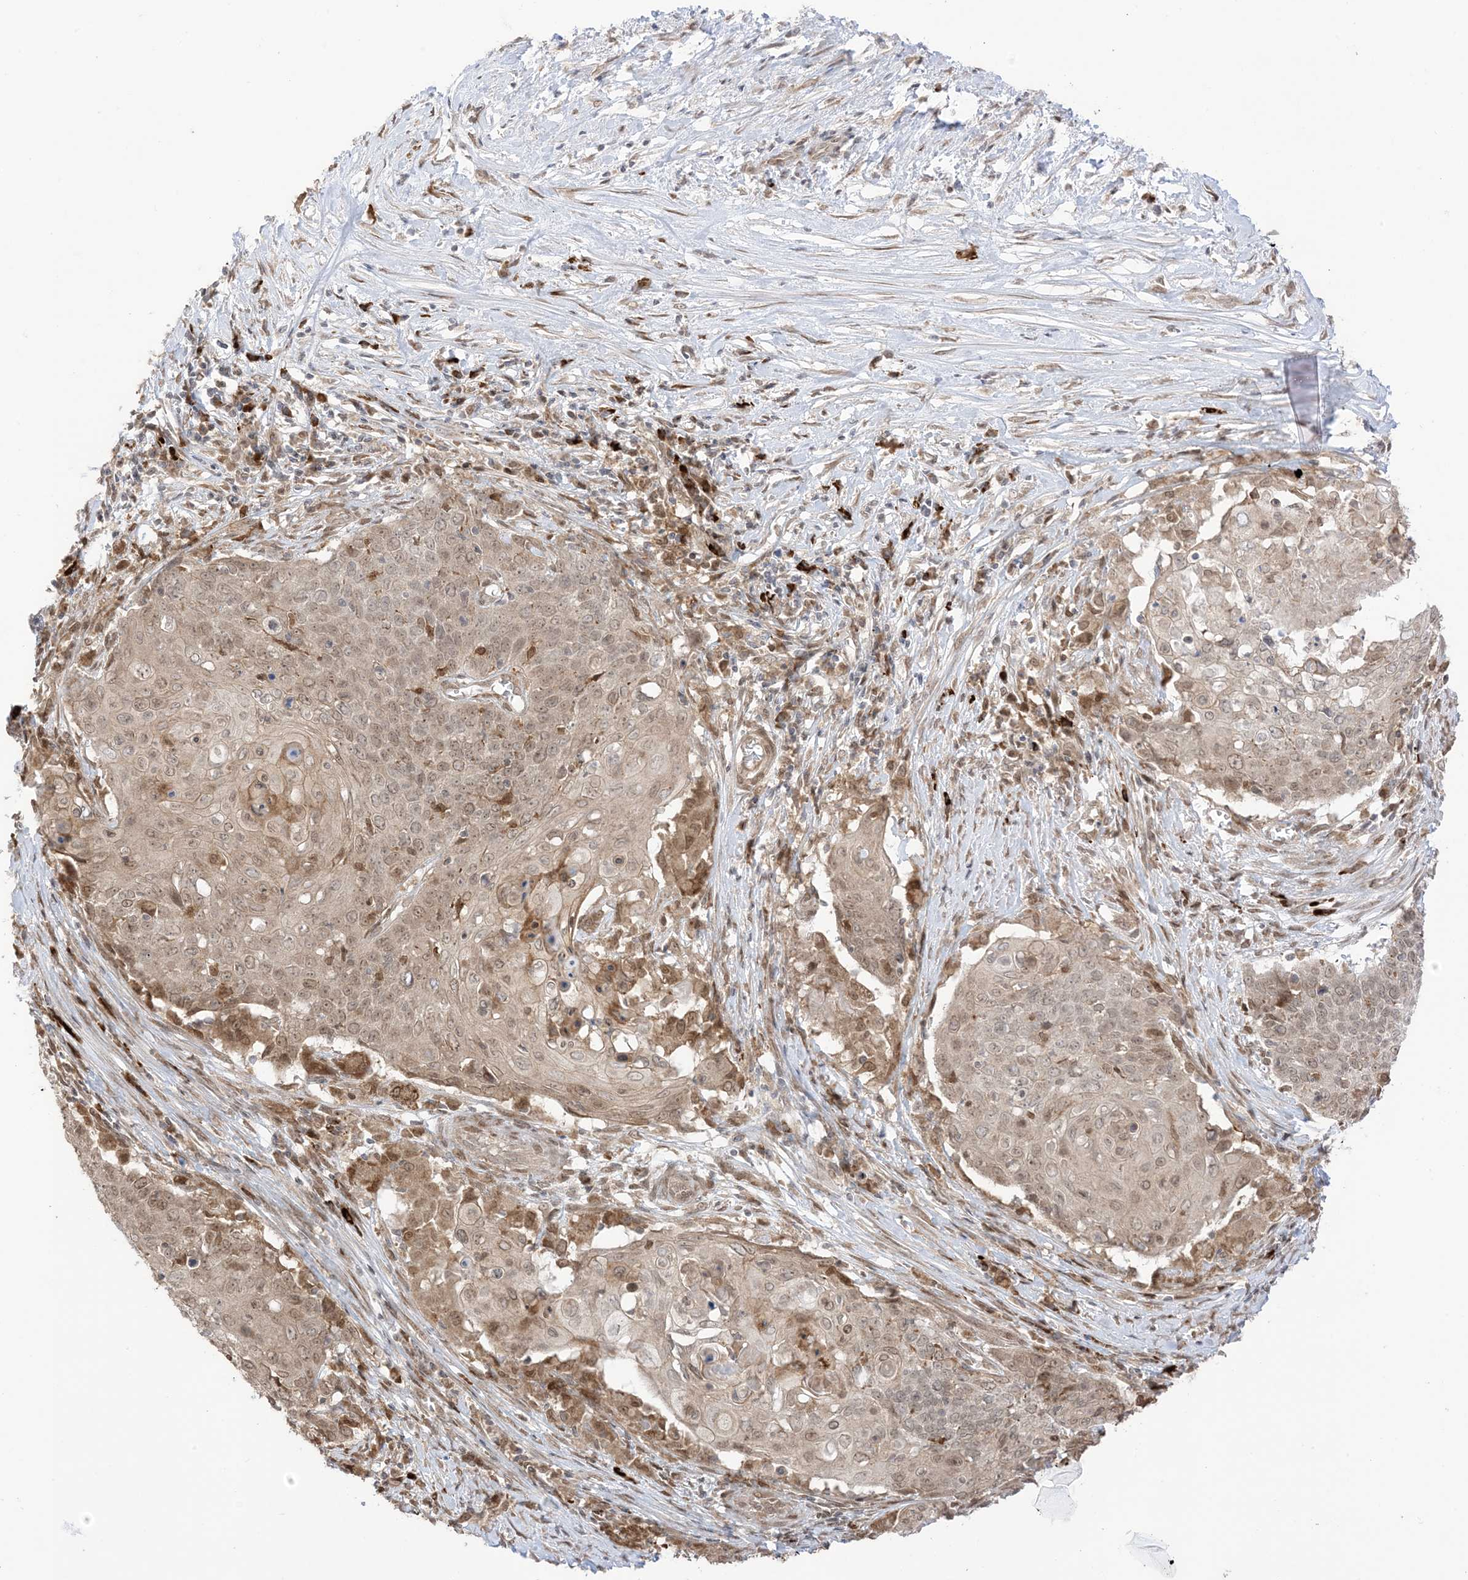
{"staining": {"intensity": "moderate", "quantity": "25%-75%", "location": "cytoplasmic/membranous,nuclear"}, "tissue": "cervical cancer", "cell_type": "Tumor cells", "image_type": "cancer", "snomed": [{"axis": "morphology", "description": "Squamous cell carcinoma, NOS"}, {"axis": "topography", "description": "Cervix"}], "caption": "The micrograph reveals immunohistochemical staining of squamous cell carcinoma (cervical). There is moderate cytoplasmic/membranous and nuclear expression is seen in about 25%-75% of tumor cells. The staining was performed using DAB to visualize the protein expression in brown, while the nuclei were stained in blue with hematoxylin (Magnification: 20x).", "gene": "UBE2E2", "patient": {"sex": "female", "age": 39}}